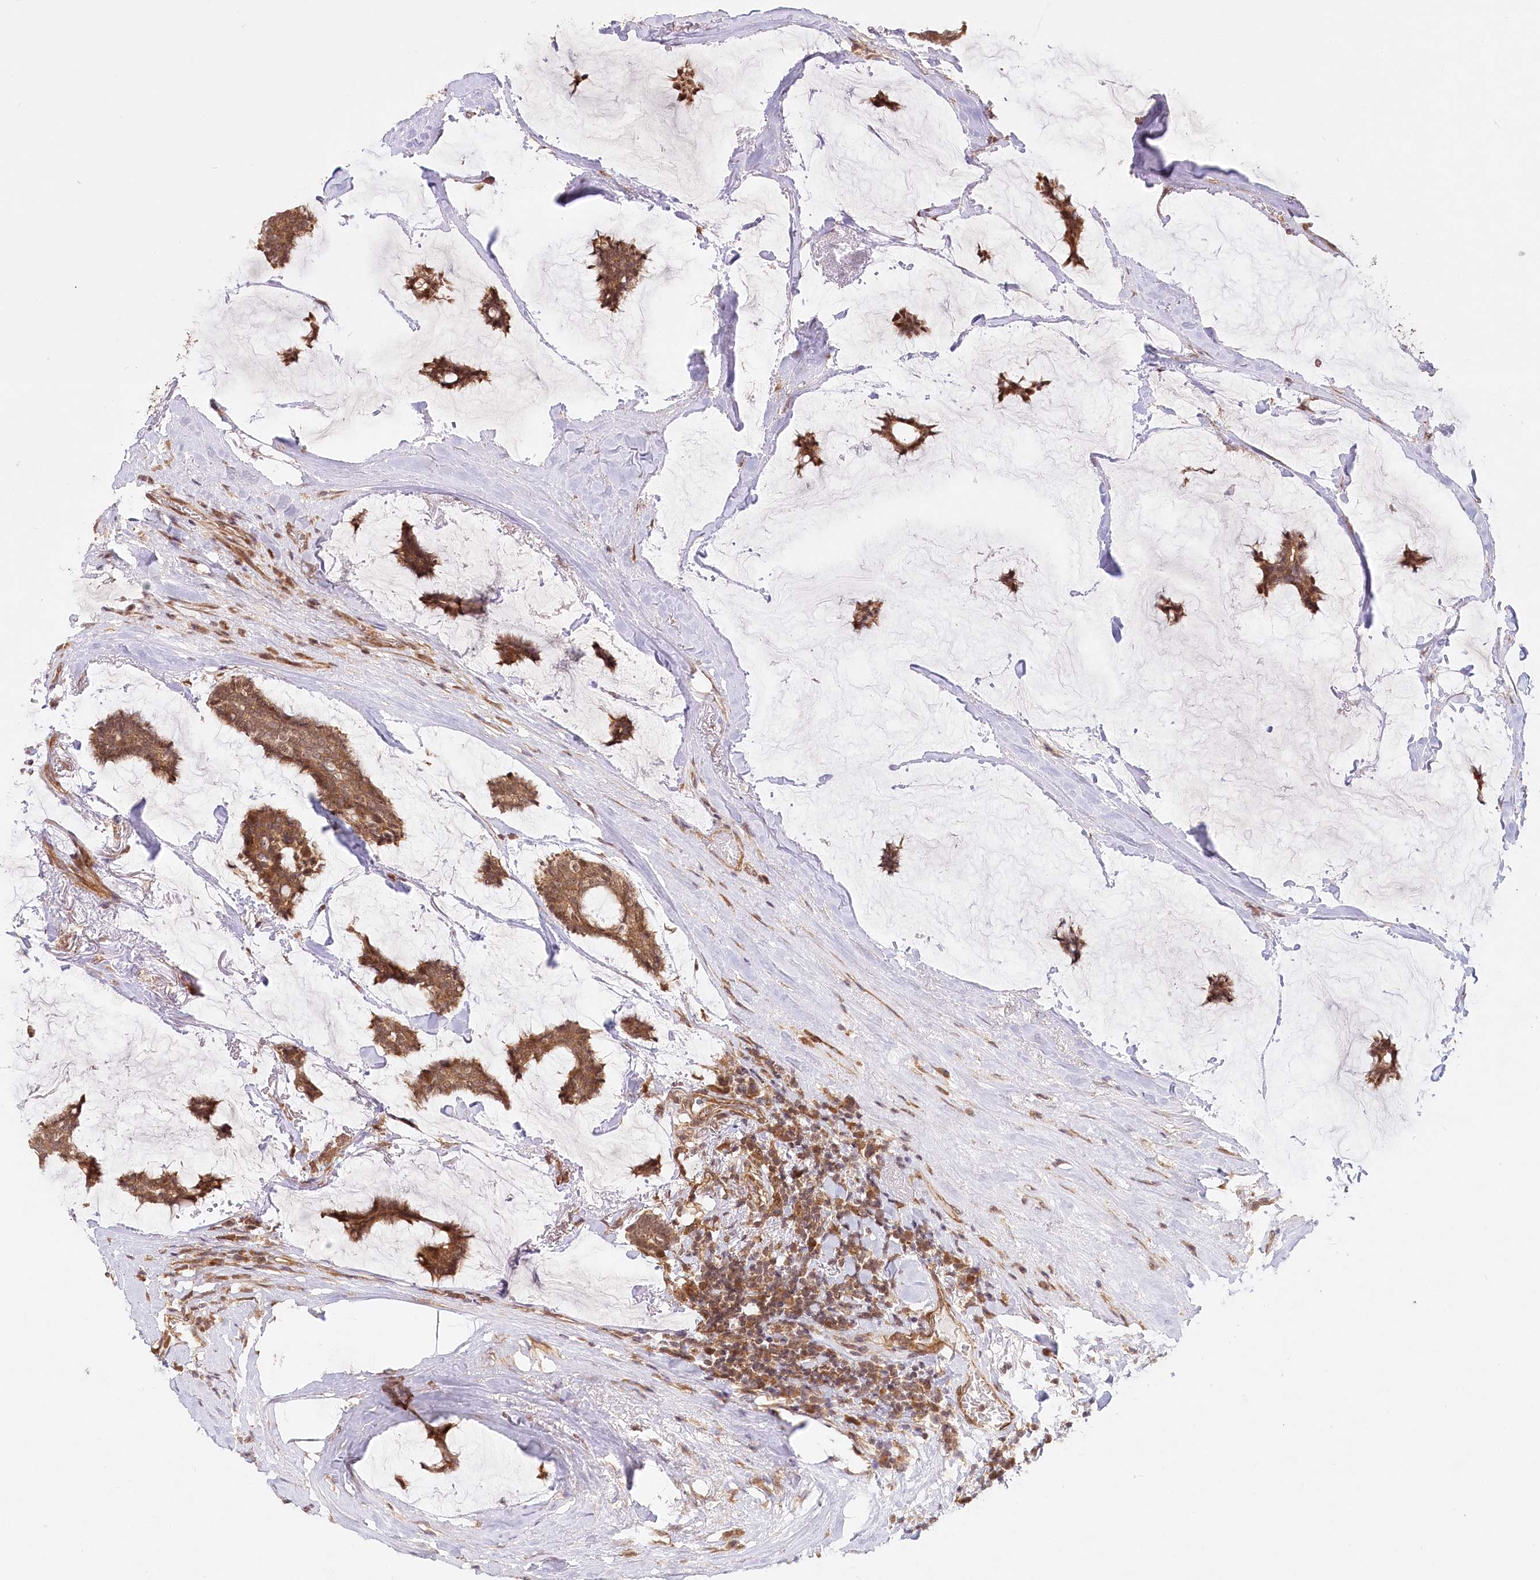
{"staining": {"intensity": "moderate", "quantity": ">75%", "location": "cytoplasmic/membranous"}, "tissue": "breast cancer", "cell_type": "Tumor cells", "image_type": "cancer", "snomed": [{"axis": "morphology", "description": "Duct carcinoma"}, {"axis": "topography", "description": "Breast"}], "caption": "Protein analysis of breast infiltrating ductal carcinoma tissue demonstrates moderate cytoplasmic/membranous expression in about >75% of tumor cells.", "gene": "CEP70", "patient": {"sex": "female", "age": 93}}